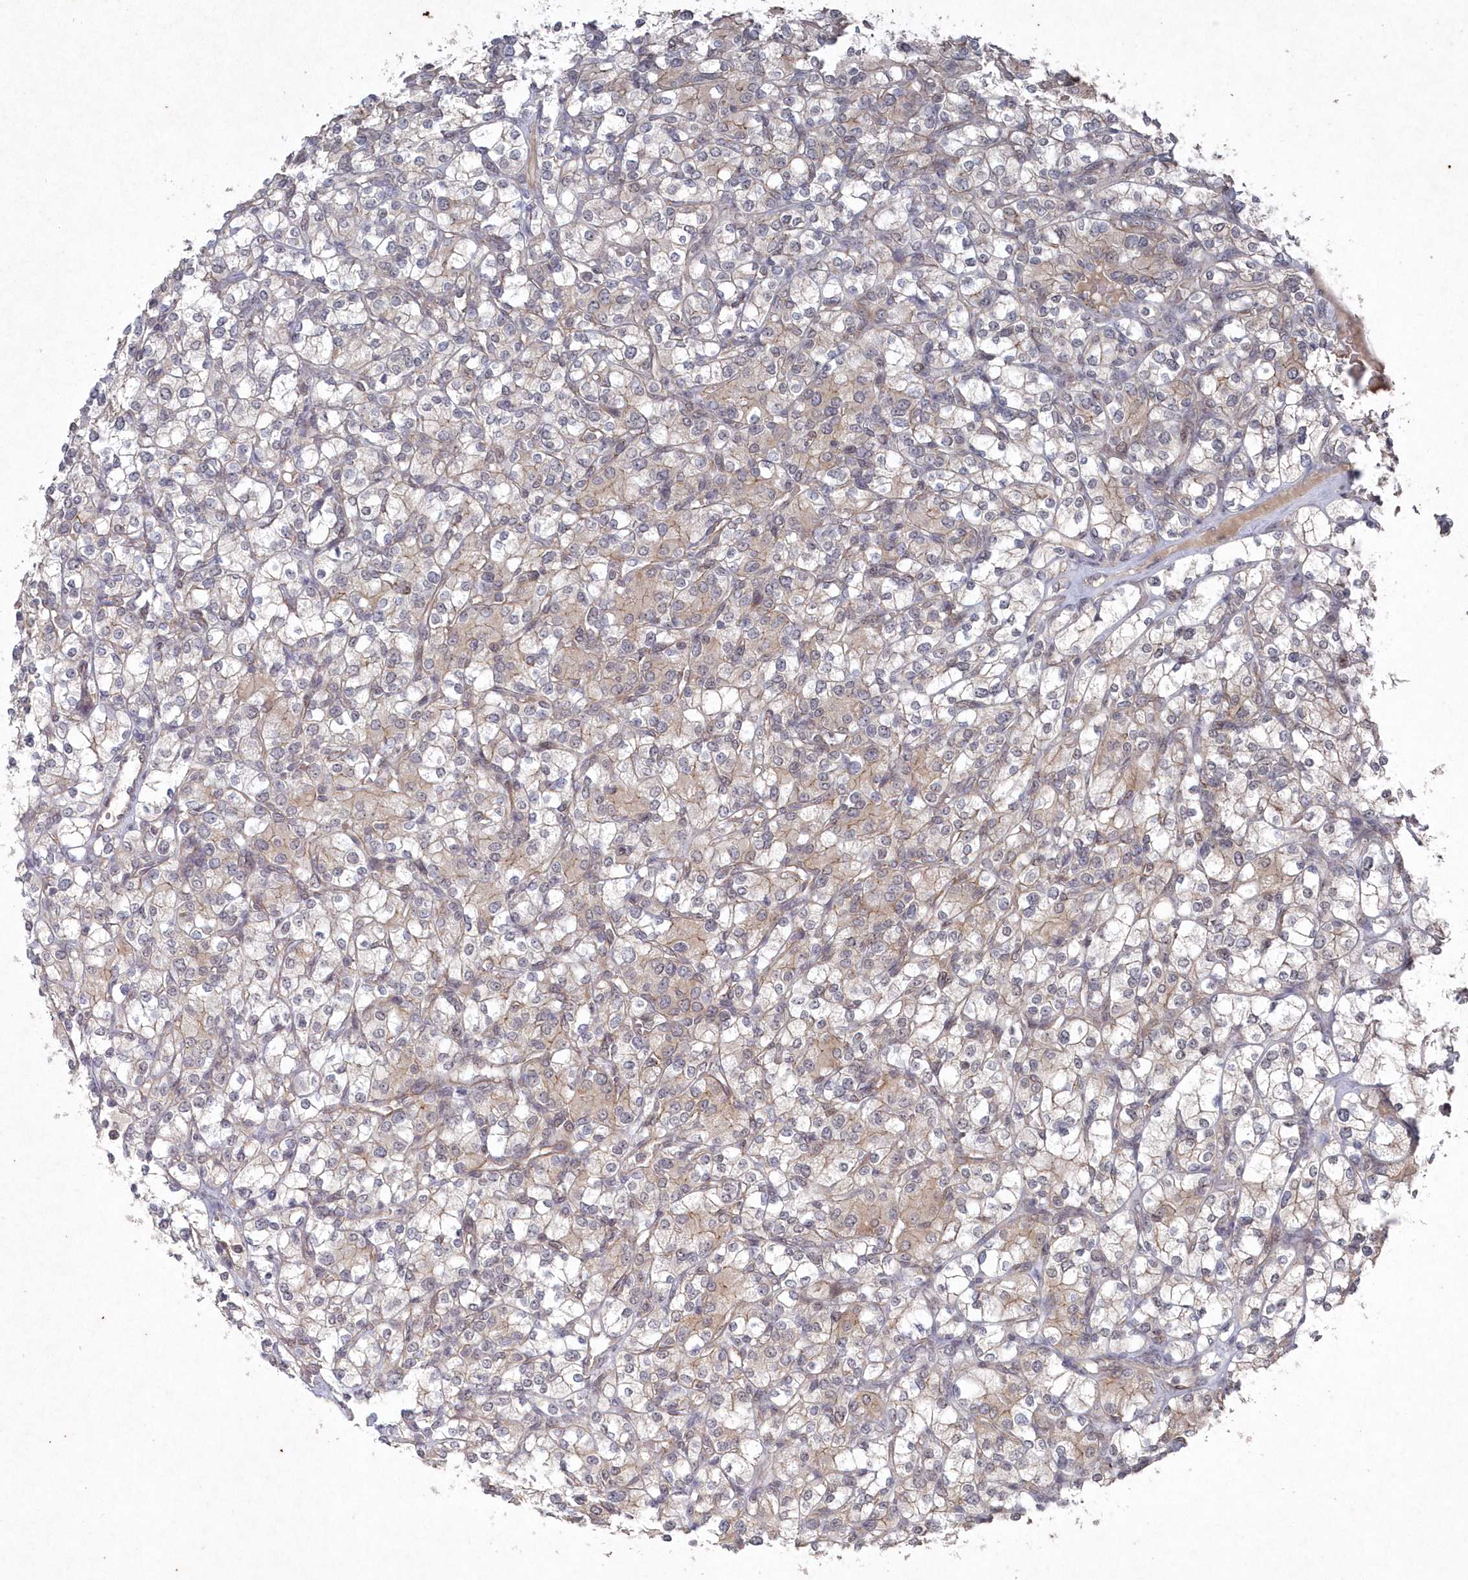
{"staining": {"intensity": "weak", "quantity": "25%-75%", "location": "cytoplasmic/membranous"}, "tissue": "renal cancer", "cell_type": "Tumor cells", "image_type": "cancer", "snomed": [{"axis": "morphology", "description": "Adenocarcinoma, NOS"}, {"axis": "topography", "description": "Kidney"}], "caption": "Renal adenocarcinoma tissue demonstrates weak cytoplasmic/membranous positivity in about 25%-75% of tumor cells", "gene": "VSIG2", "patient": {"sex": "male", "age": 77}}